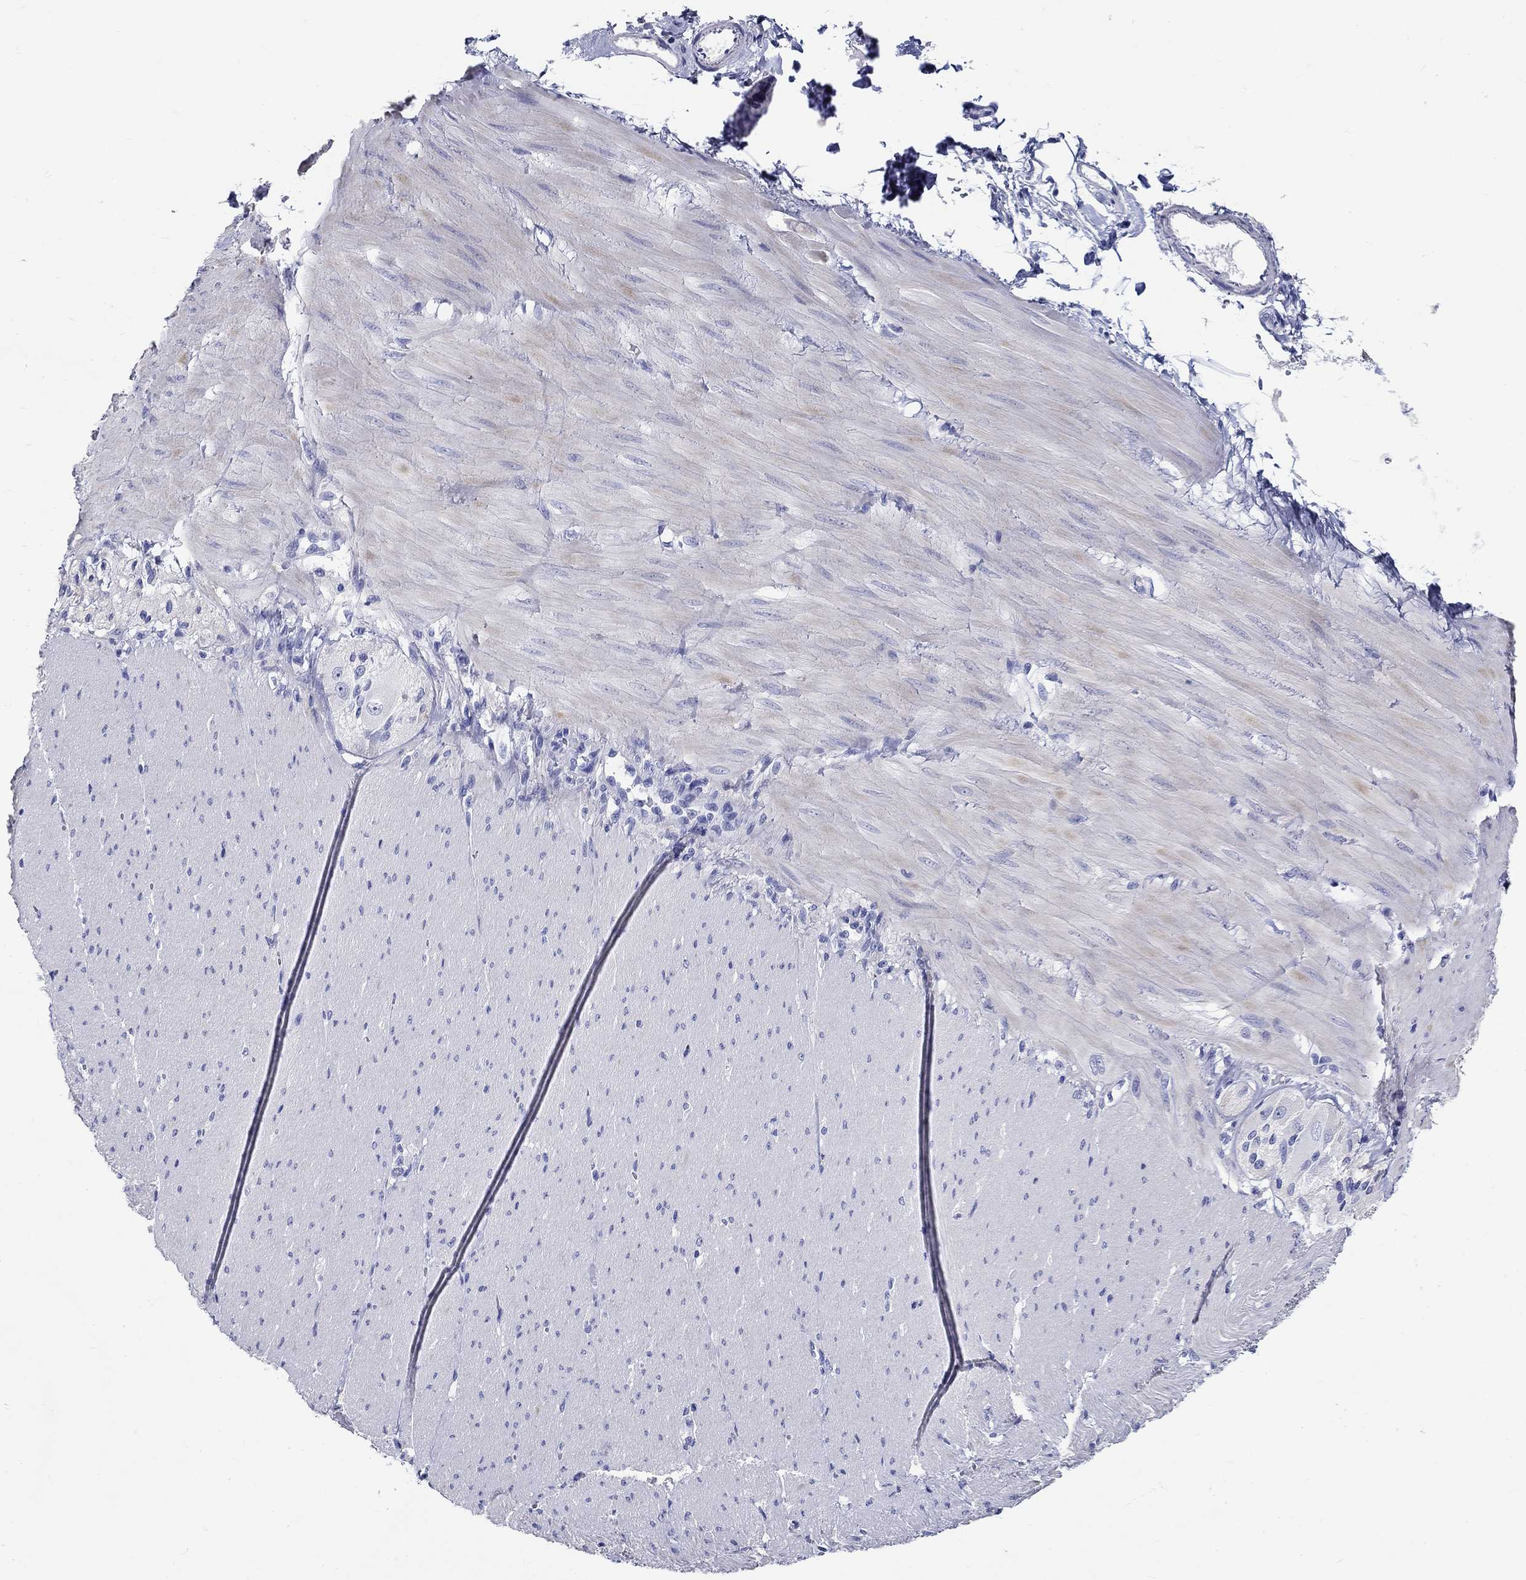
{"staining": {"intensity": "negative", "quantity": "none", "location": "none"}, "tissue": "soft tissue", "cell_type": "Fibroblasts", "image_type": "normal", "snomed": [{"axis": "morphology", "description": "Normal tissue, NOS"}, {"axis": "topography", "description": "Smooth muscle"}, {"axis": "topography", "description": "Duodenum"}, {"axis": "topography", "description": "Peripheral nerve tissue"}], "caption": "Immunohistochemistry photomicrograph of benign soft tissue: human soft tissue stained with DAB (3,3'-diaminobenzidine) shows no significant protein staining in fibroblasts.", "gene": "CRYGS", "patient": {"sex": "female", "age": 61}}